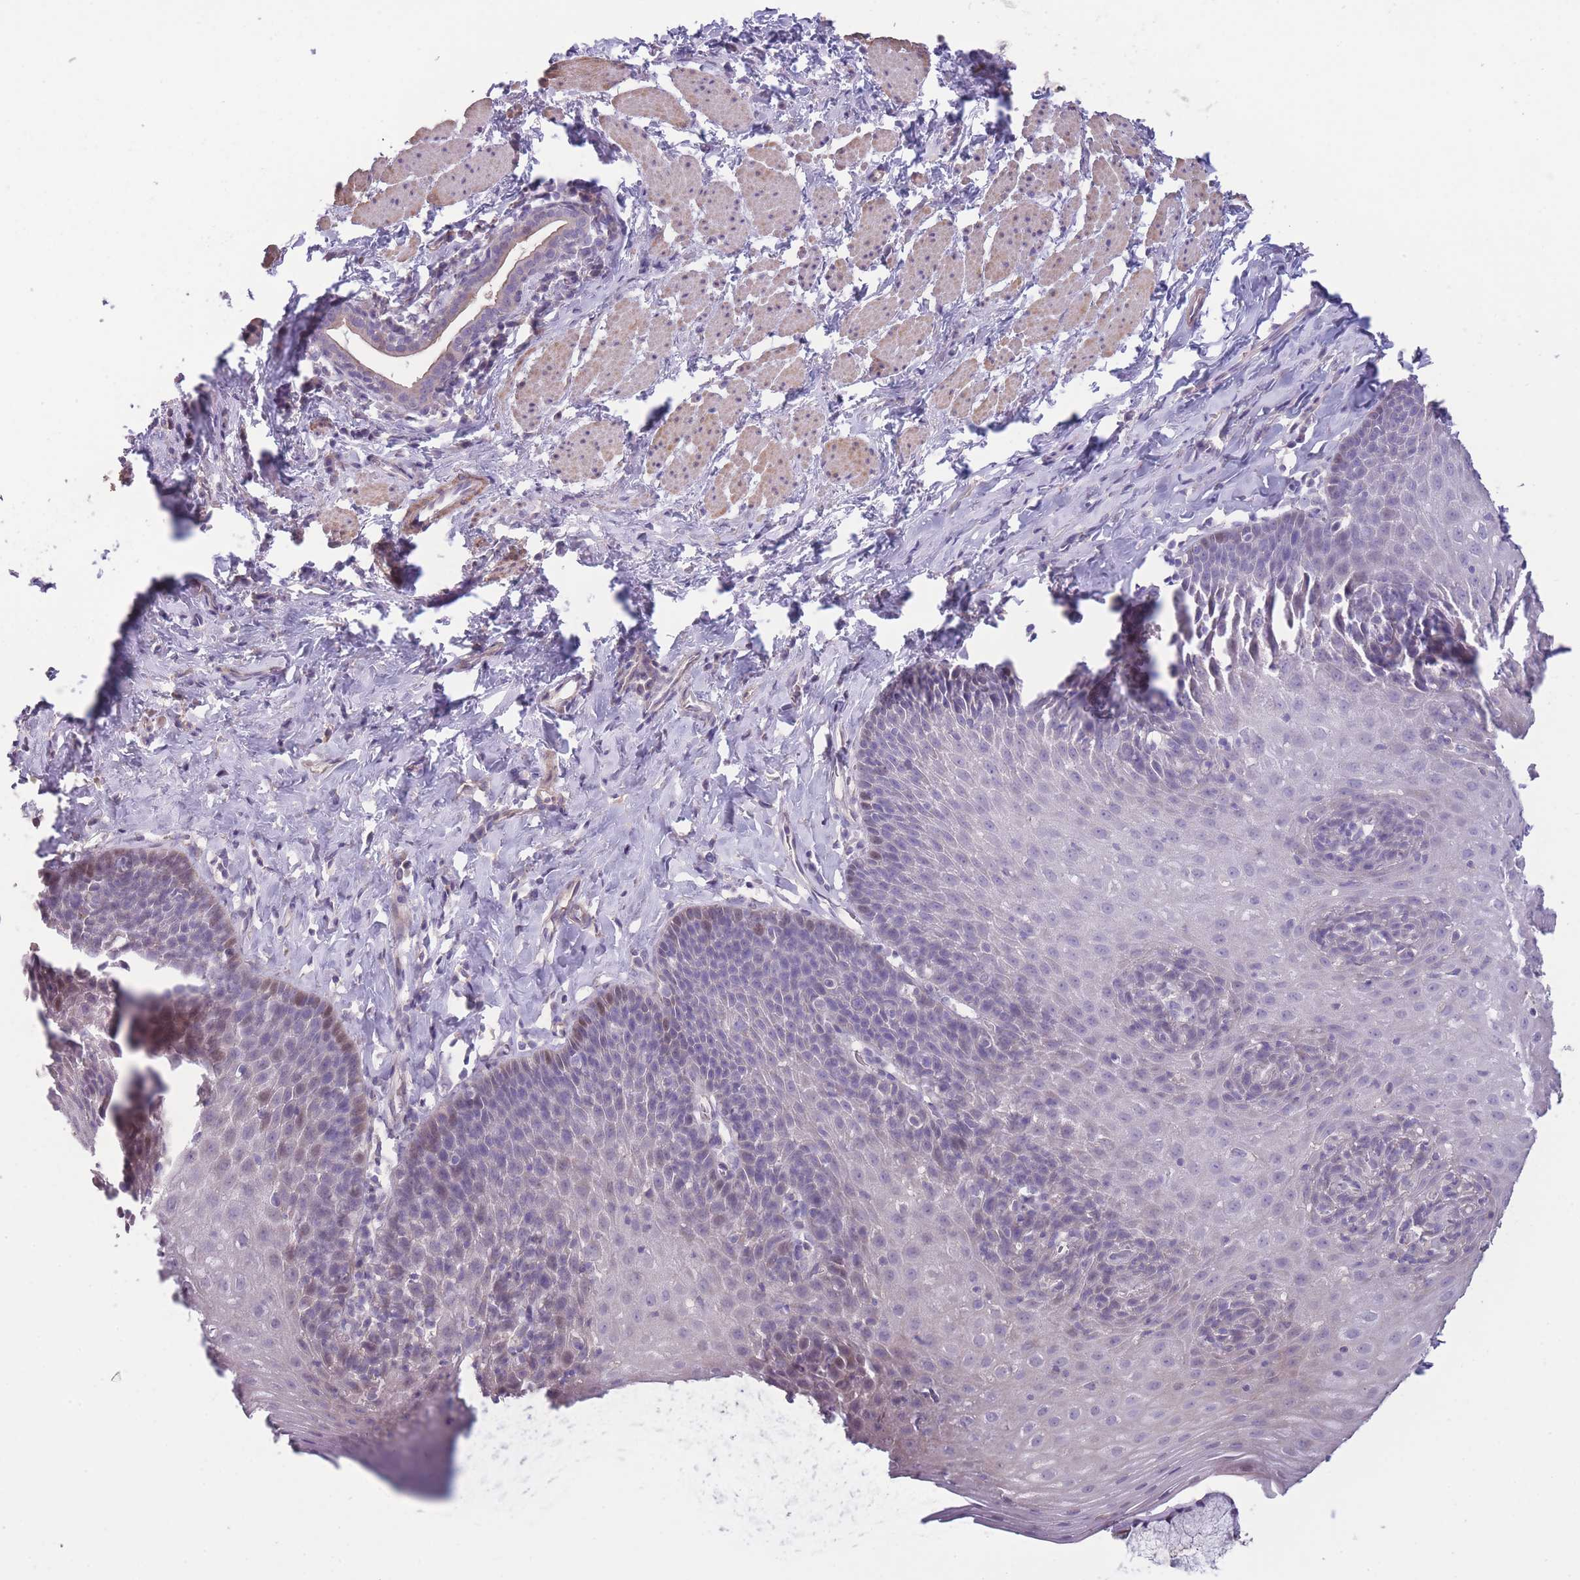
{"staining": {"intensity": "weak", "quantity": "<25%", "location": "nuclear"}, "tissue": "esophagus", "cell_type": "Squamous epithelial cells", "image_type": "normal", "snomed": [{"axis": "morphology", "description": "Normal tissue, NOS"}, {"axis": "topography", "description": "Esophagus"}], "caption": "Squamous epithelial cells show no significant protein expression in normal esophagus. The staining is performed using DAB brown chromogen with nuclei counter-stained in using hematoxylin.", "gene": "RSPH10B2", "patient": {"sex": "female", "age": 61}}